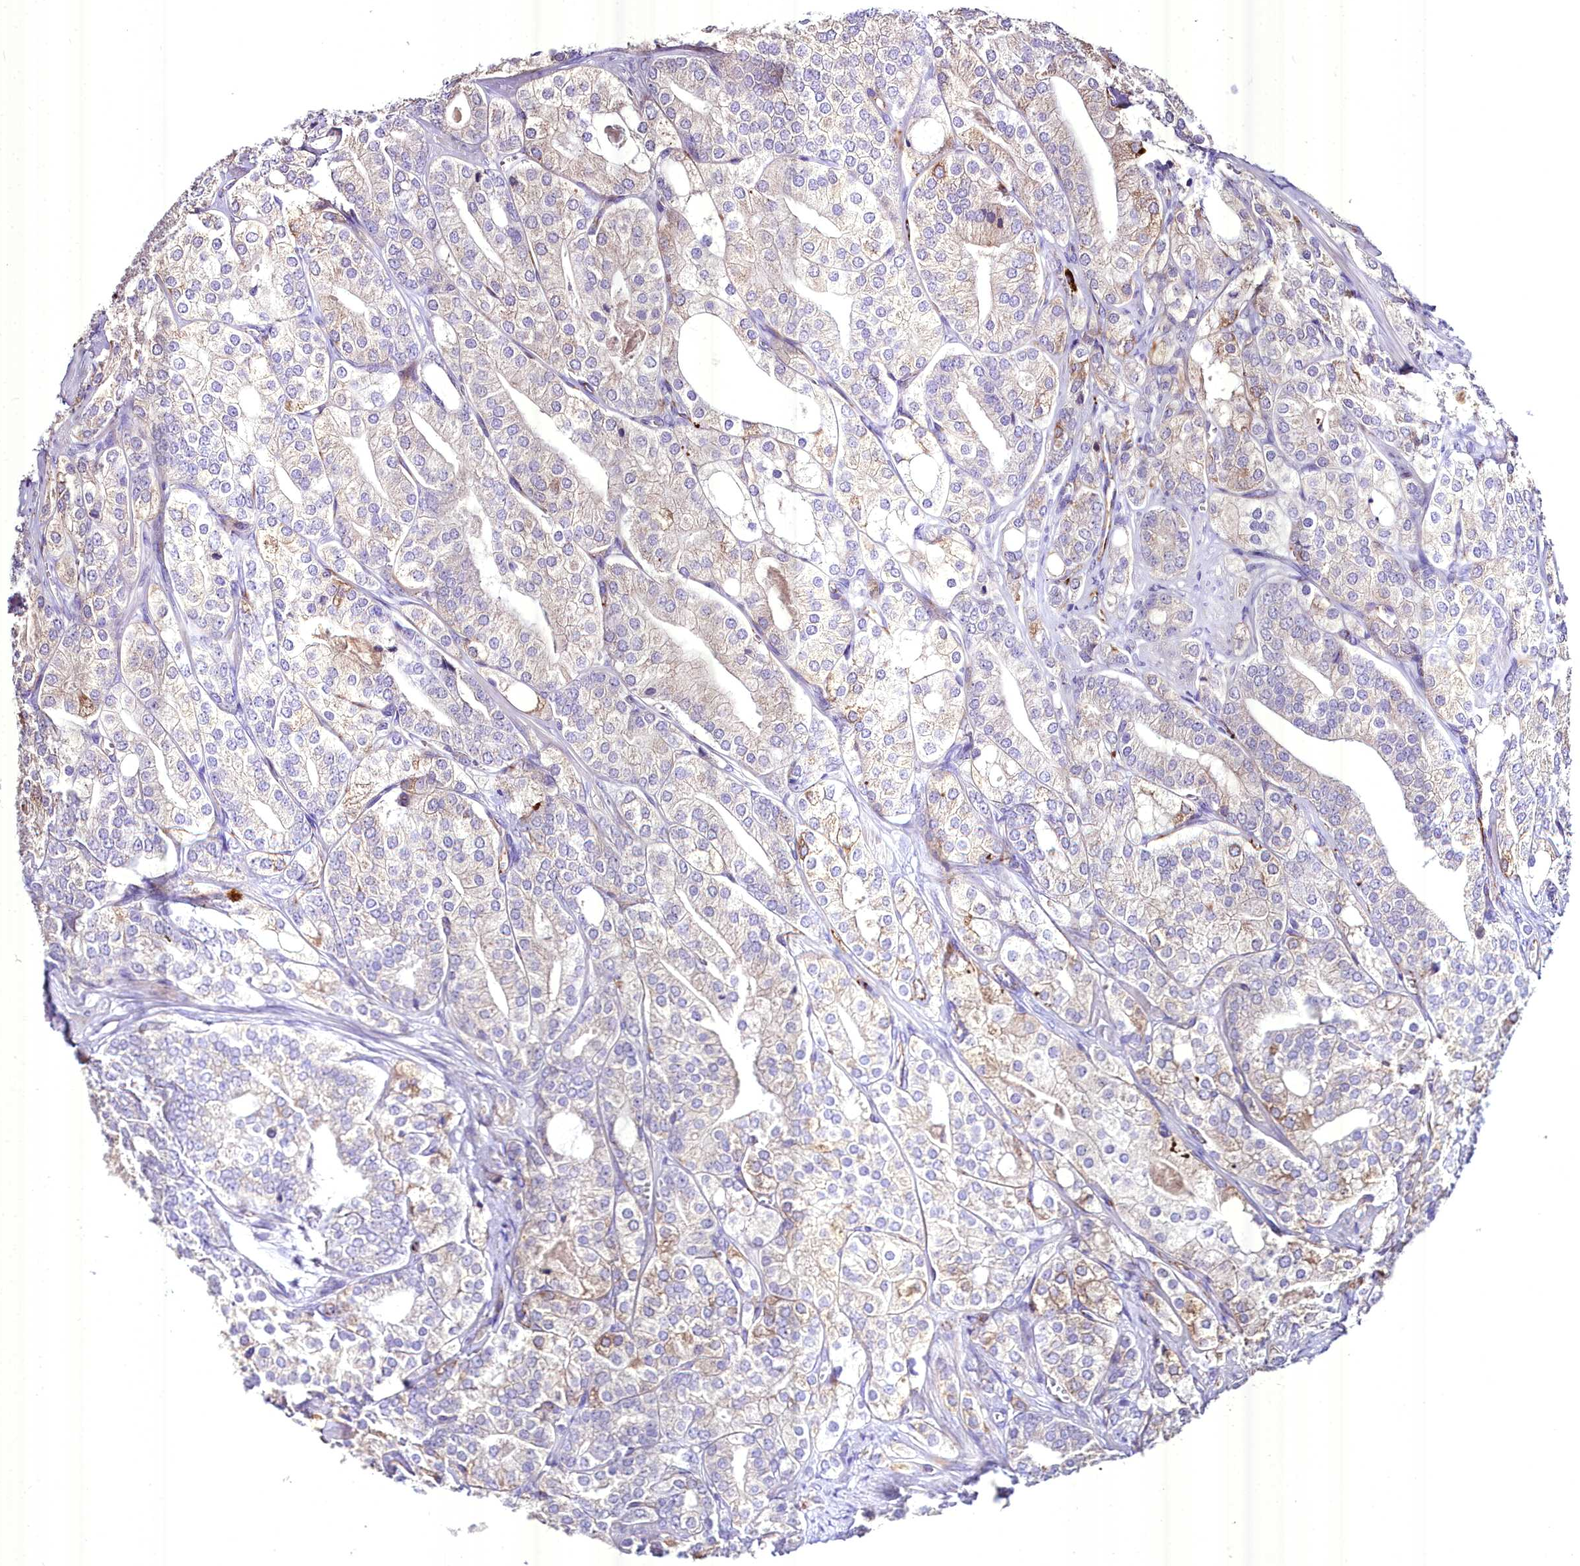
{"staining": {"intensity": "weak", "quantity": "<25%", "location": "cytoplasmic/membranous"}, "tissue": "prostate cancer", "cell_type": "Tumor cells", "image_type": "cancer", "snomed": [{"axis": "morphology", "description": "Adenocarcinoma, High grade"}, {"axis": "topography", "description": "Prostate"}], "caption": "High-grade adenocarcinoma (prostate) was stained to show a protein in brown. There is no significant expression in tumor cells.", "gene": "MS4A18", "patient": {"sex": "male", "age": 50}}